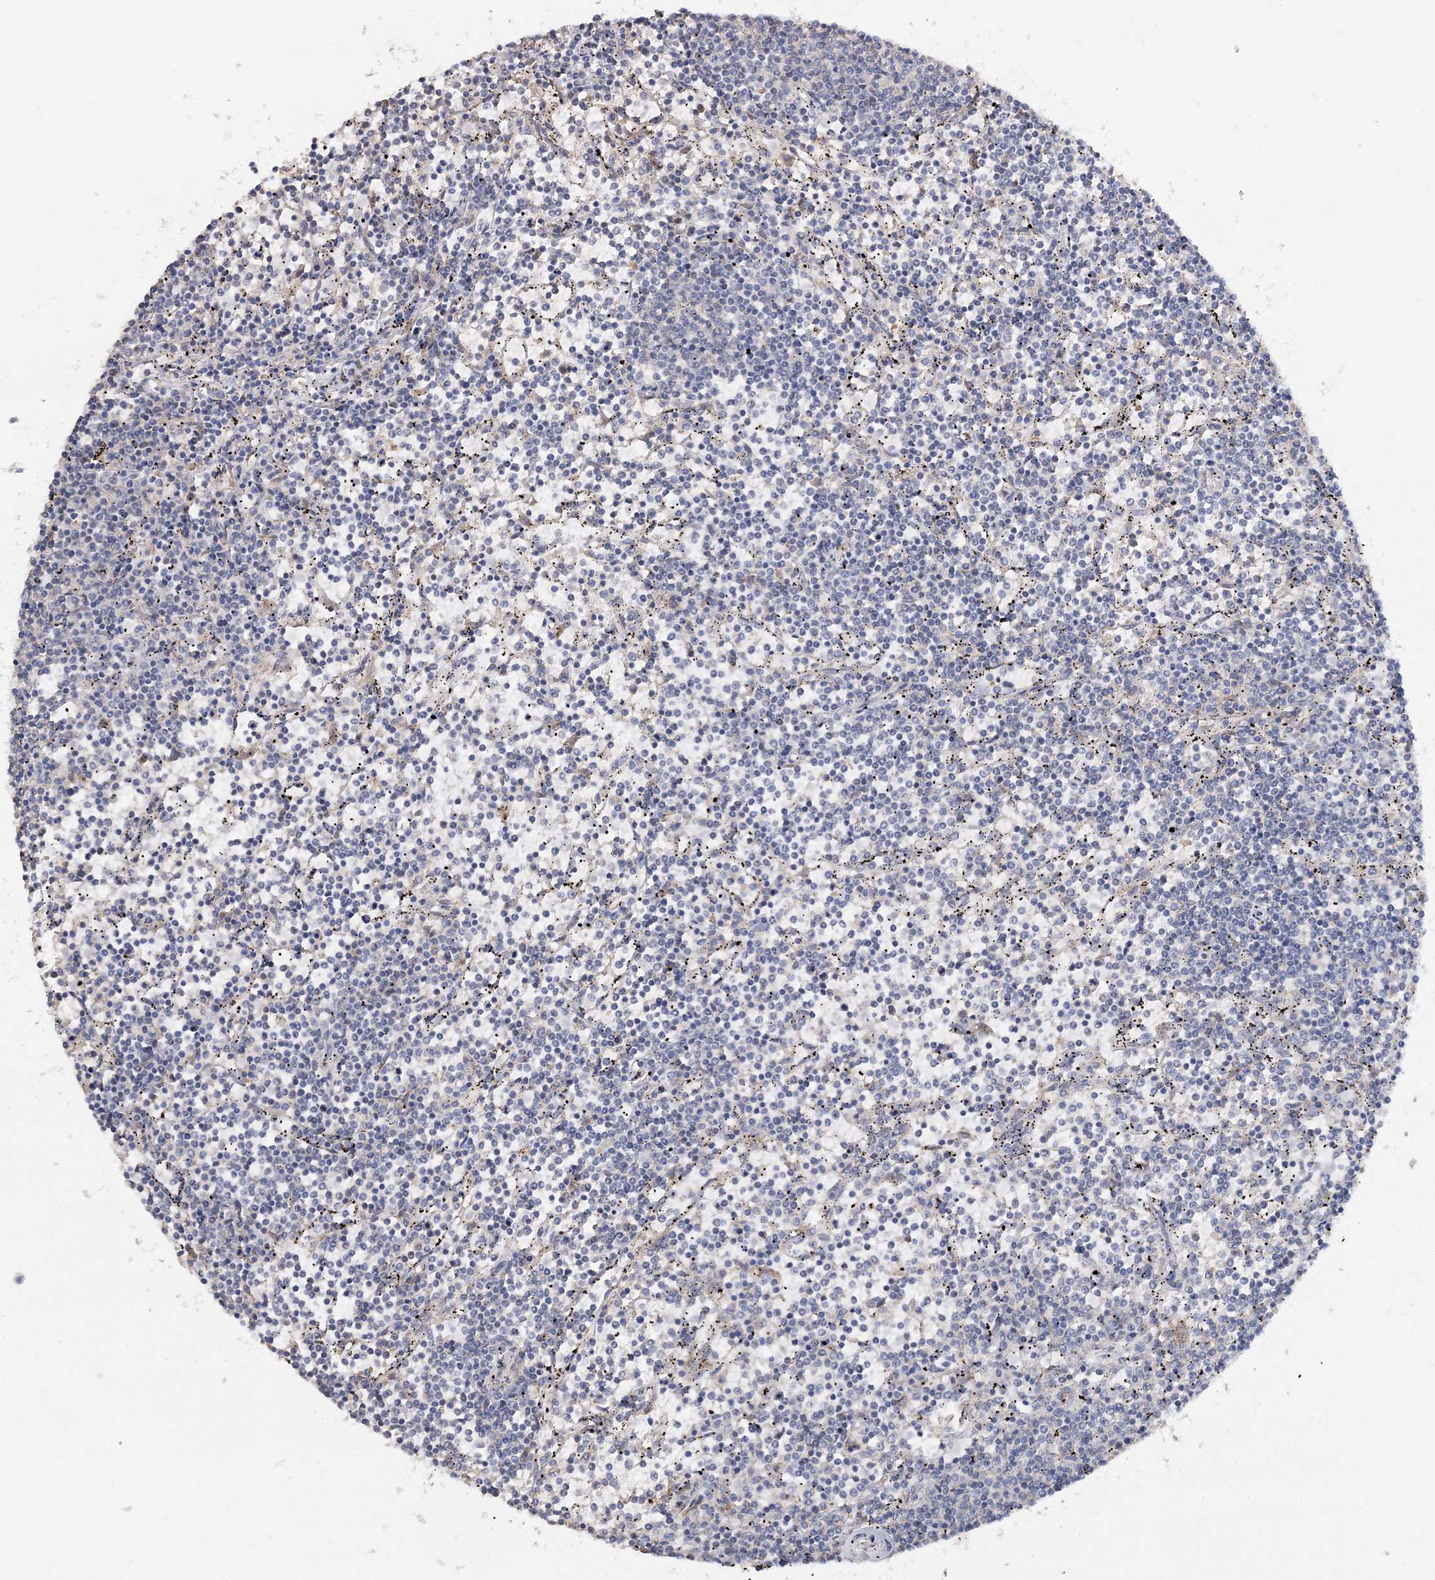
{"staining": {"intensity": "negative", "quantity": "none", "location": "none"}, "tissue": "lymphoma", "cell_type": "Tumor cells", "image_type": "cancer", "snomed": [{"axis": "morphology", "description": "Malignant lymphoma, non-Hodgkin's type, Low grade"}, {"axis": "topography", "description": "Spleen"}], "caption": "IHC image of malignant lymphoma, non-Hodgkin's type (low-grade) stained for a protein (brown), which shows no positivity in tumor cells. (DAB (3,3'-diaminobenzidine) IHC with hematoxylin counter stain).", "gene": "GJB5", "patient": {"sex": "female", "age": 50}}